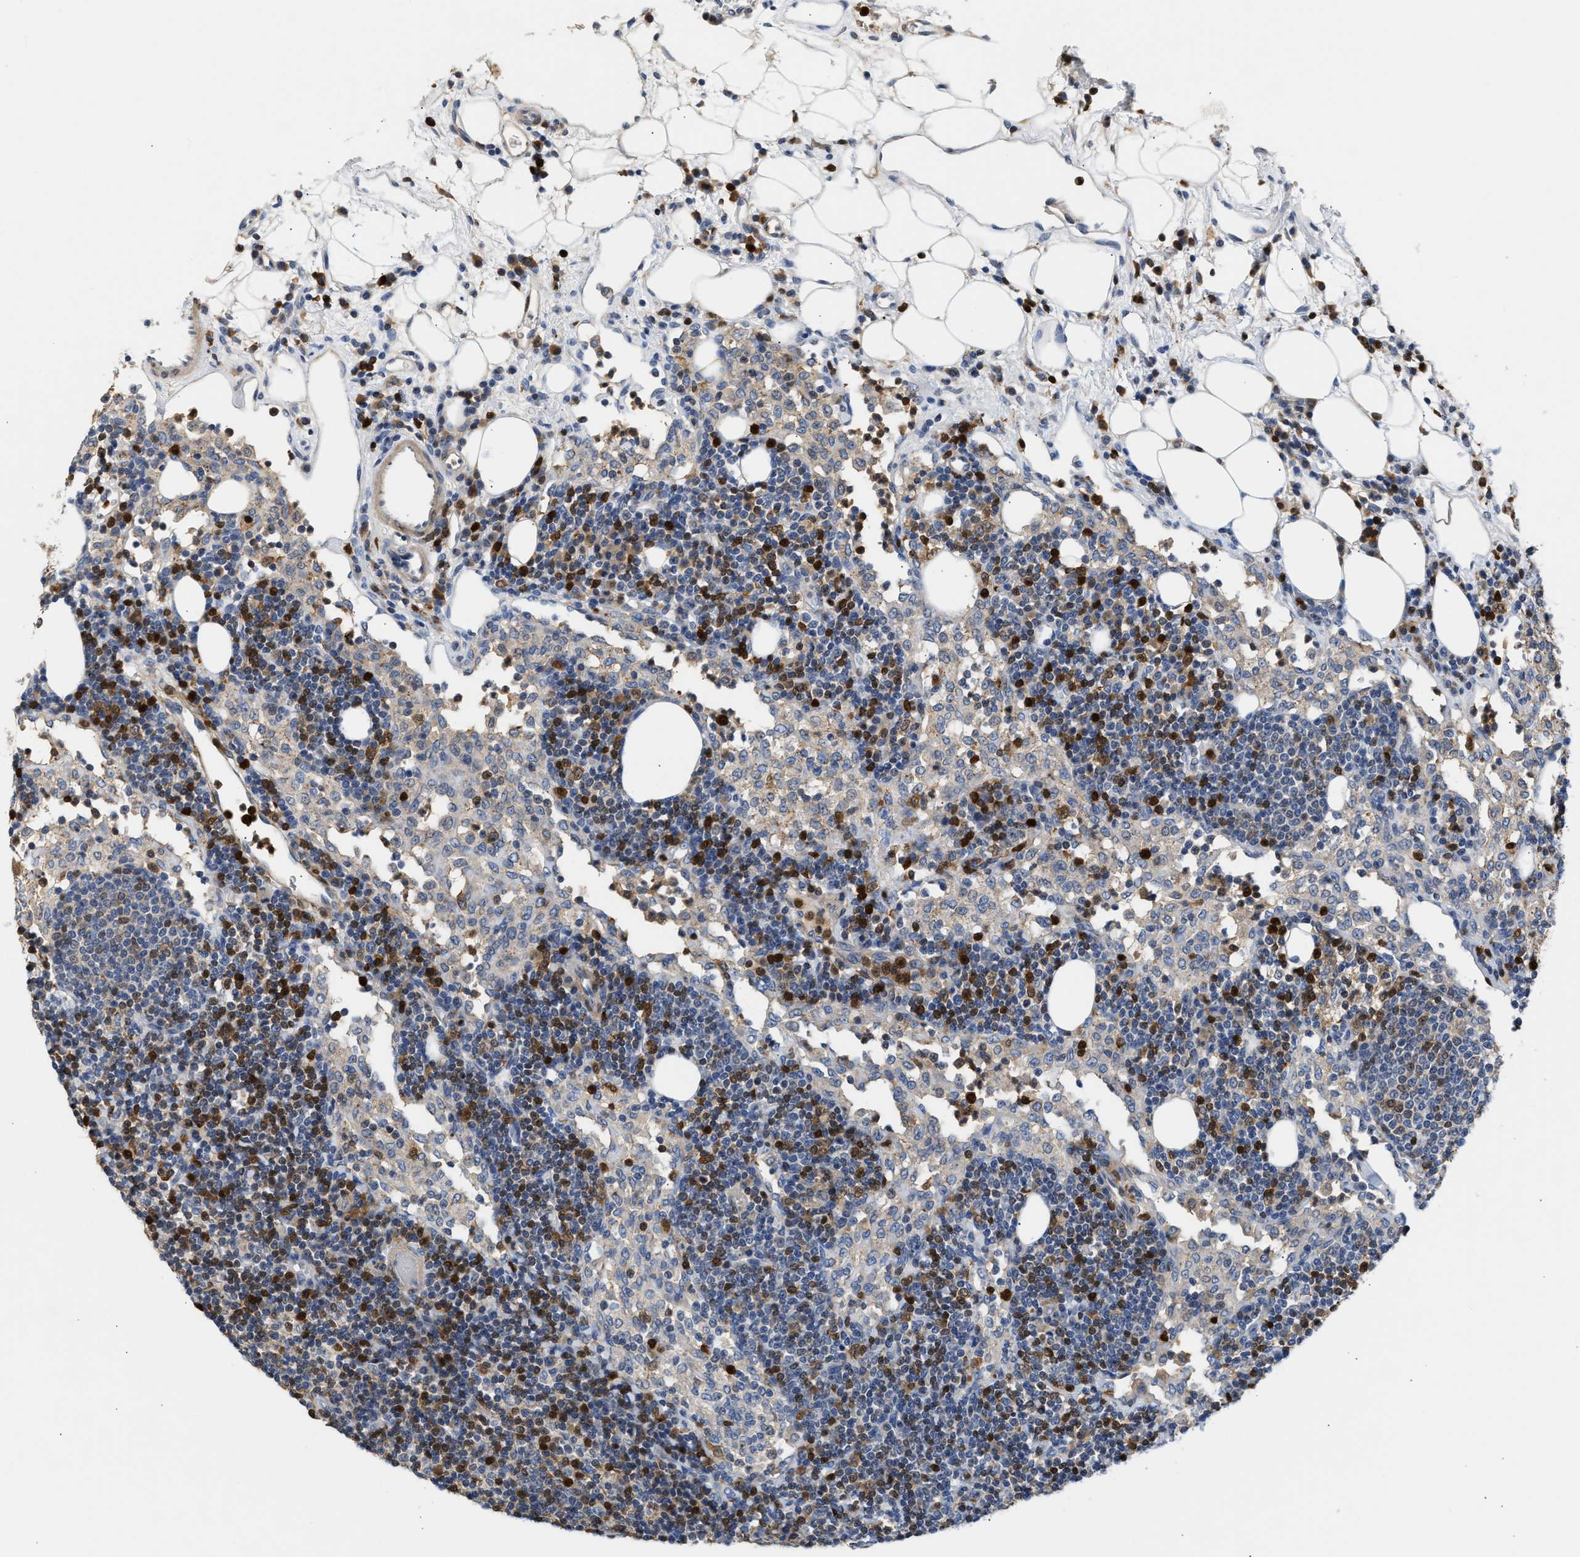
{"staining": {"intensity": "weak", "quantity": "<25%", "location": "nuclear"}, "tissue": "lymph node", "cell_type": "Germinal center cells", "image_type": "normal", "snomed": [{"axis": "morphology", "description": "Normal tissue, NOS"}, {"axis": "morphology", "description": "Carcinoid, malignant, NOS"}, {"axis": "topography", "description": "Lymph node"}], "caption": "Immunohistochemistry (IHC) photomicrograph of unremarkable human lymph node stained for a protein (brown), which reveals no expression in germinal center cells.", "gene": "SLIT2", "patient": {"sex": "male", "age": 47}}